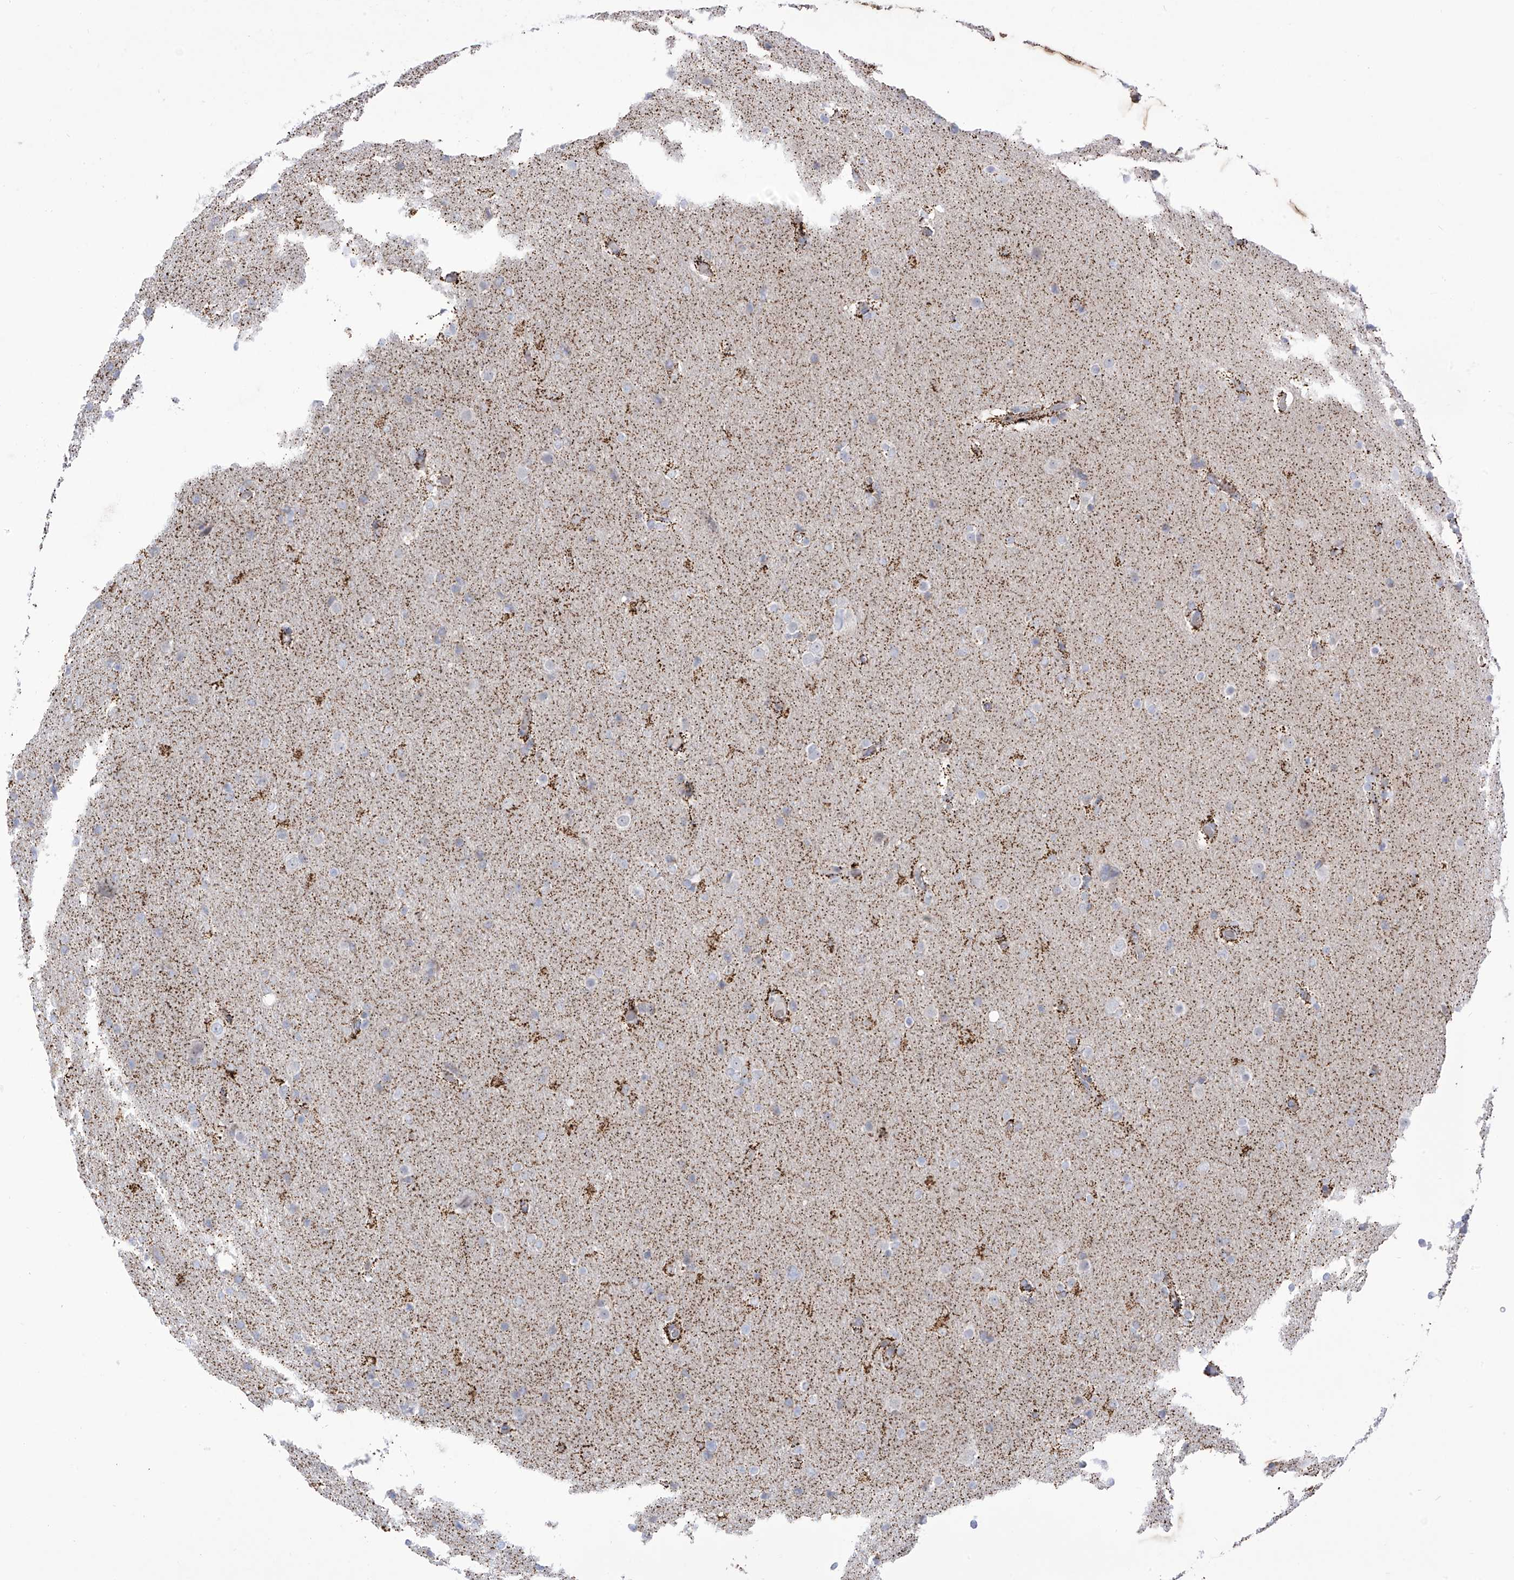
{"staining": {"intensity": "negative", "quantity": "none", "location": "none"}, "tissue": "glioma", "cell_type": "Tumor cells", "image_type": "cancer", "snomed": [{"axis": "morphology", "description": "Glioma, malignant, High grade"}, {"axis": "topography", "description": "Cerebral cortex"}], "caption": "Glioma was stained to show a protein in brown. There is no significant expression in tumor cells.", "gene": "ARHGEF40", "patient": {"sex": "female", "age": 36}}